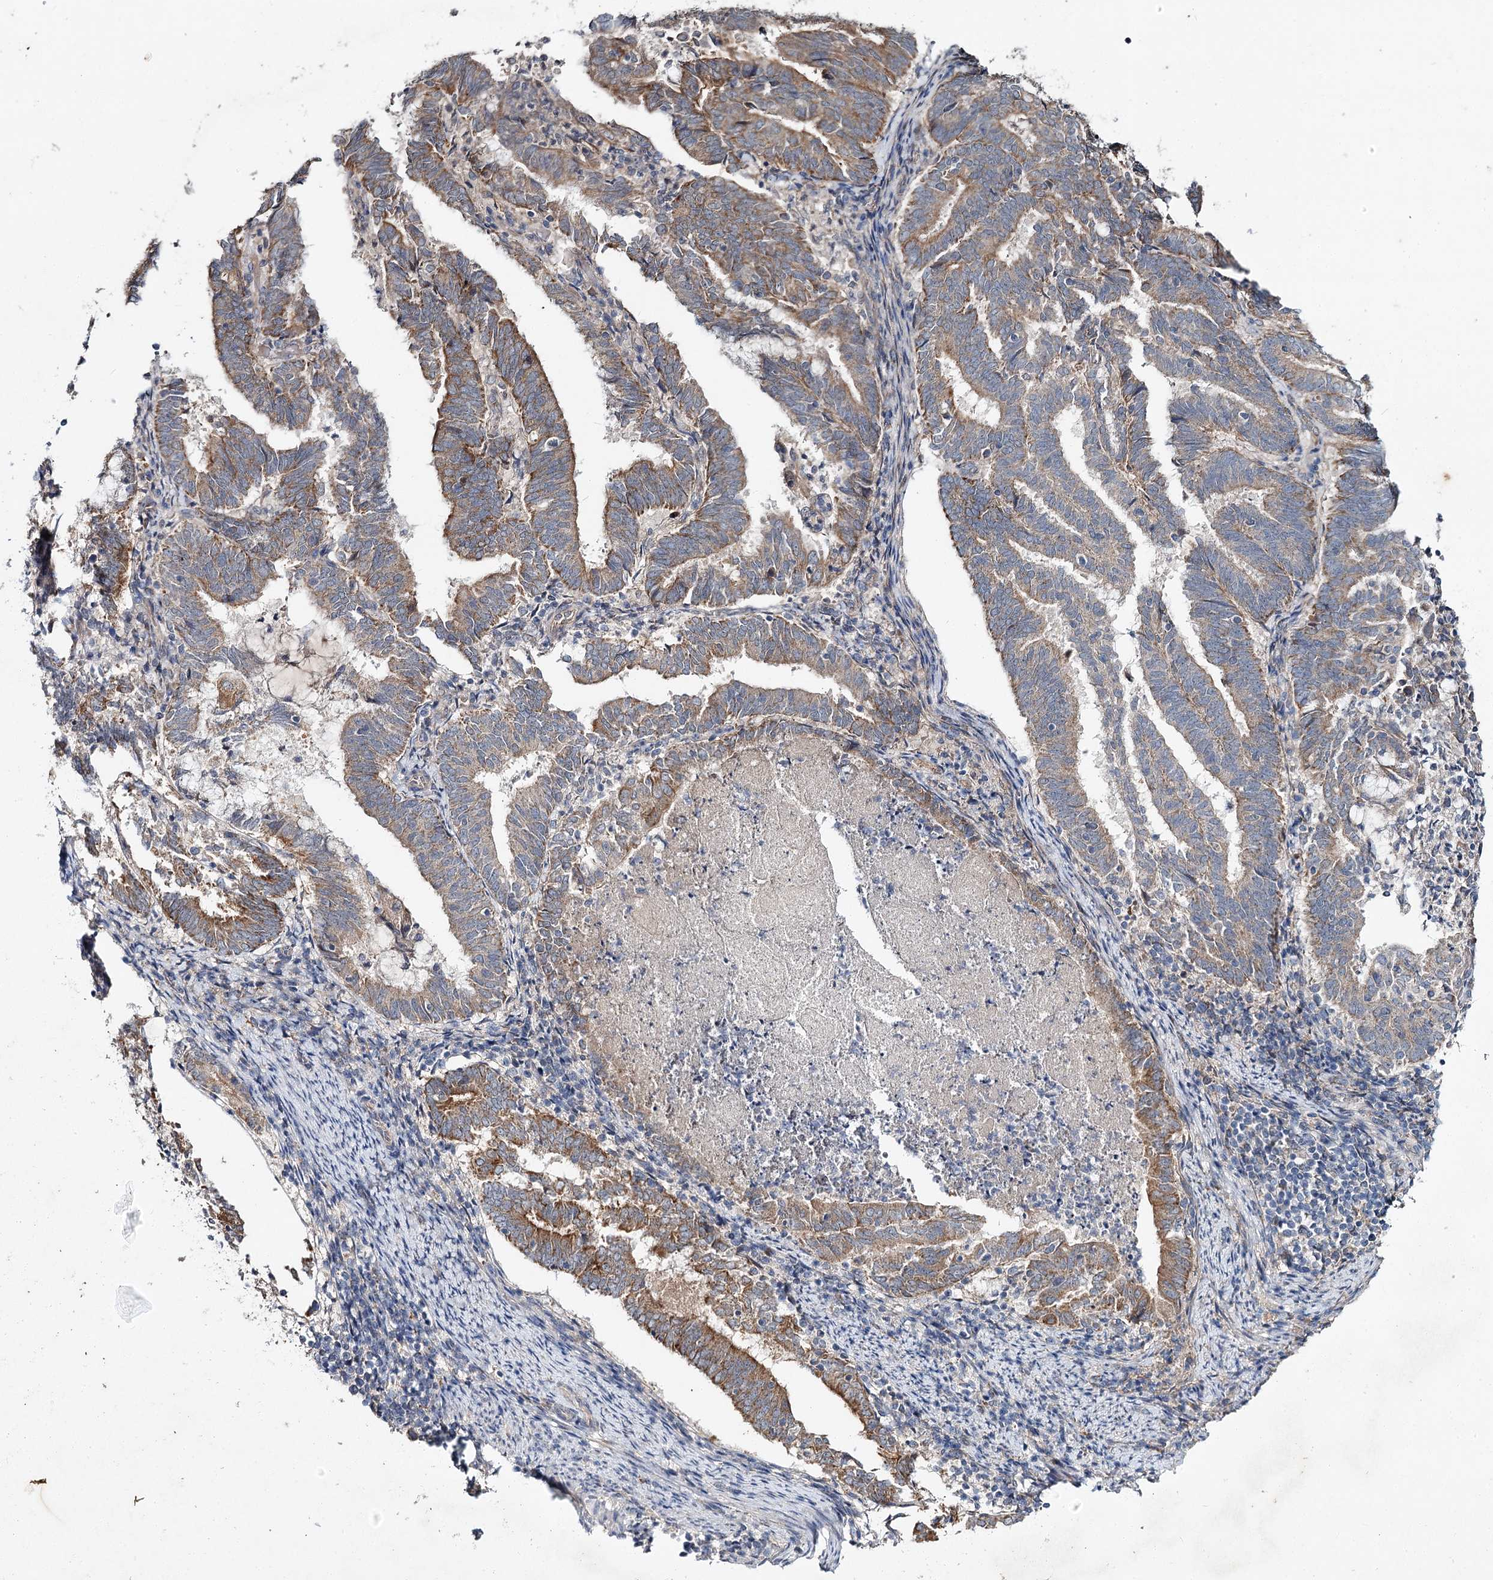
{"staining": {"intensity": "moderate", "quantity": ">75%", "location": "cytoplasmic/membranous"}, "tissue": "endometrial cancer", "cell_type": "Tumor cells", "image_type": "cancer", "snomed": [{"axis": "morphology", "description": "Adenocarcinoma, NOS"}, {"axis": "topography", "description": "Endometrium"}], "caption": "Immunohistochemistry histopathology image of human endometrial cancer stained for a protein (brown), which reveals medium levels of moderate cytoplasmic/membranous staining in about >75% of tumor cells.", "gene": "MFN1", "patient": {"sex": "female", "age": 80}}